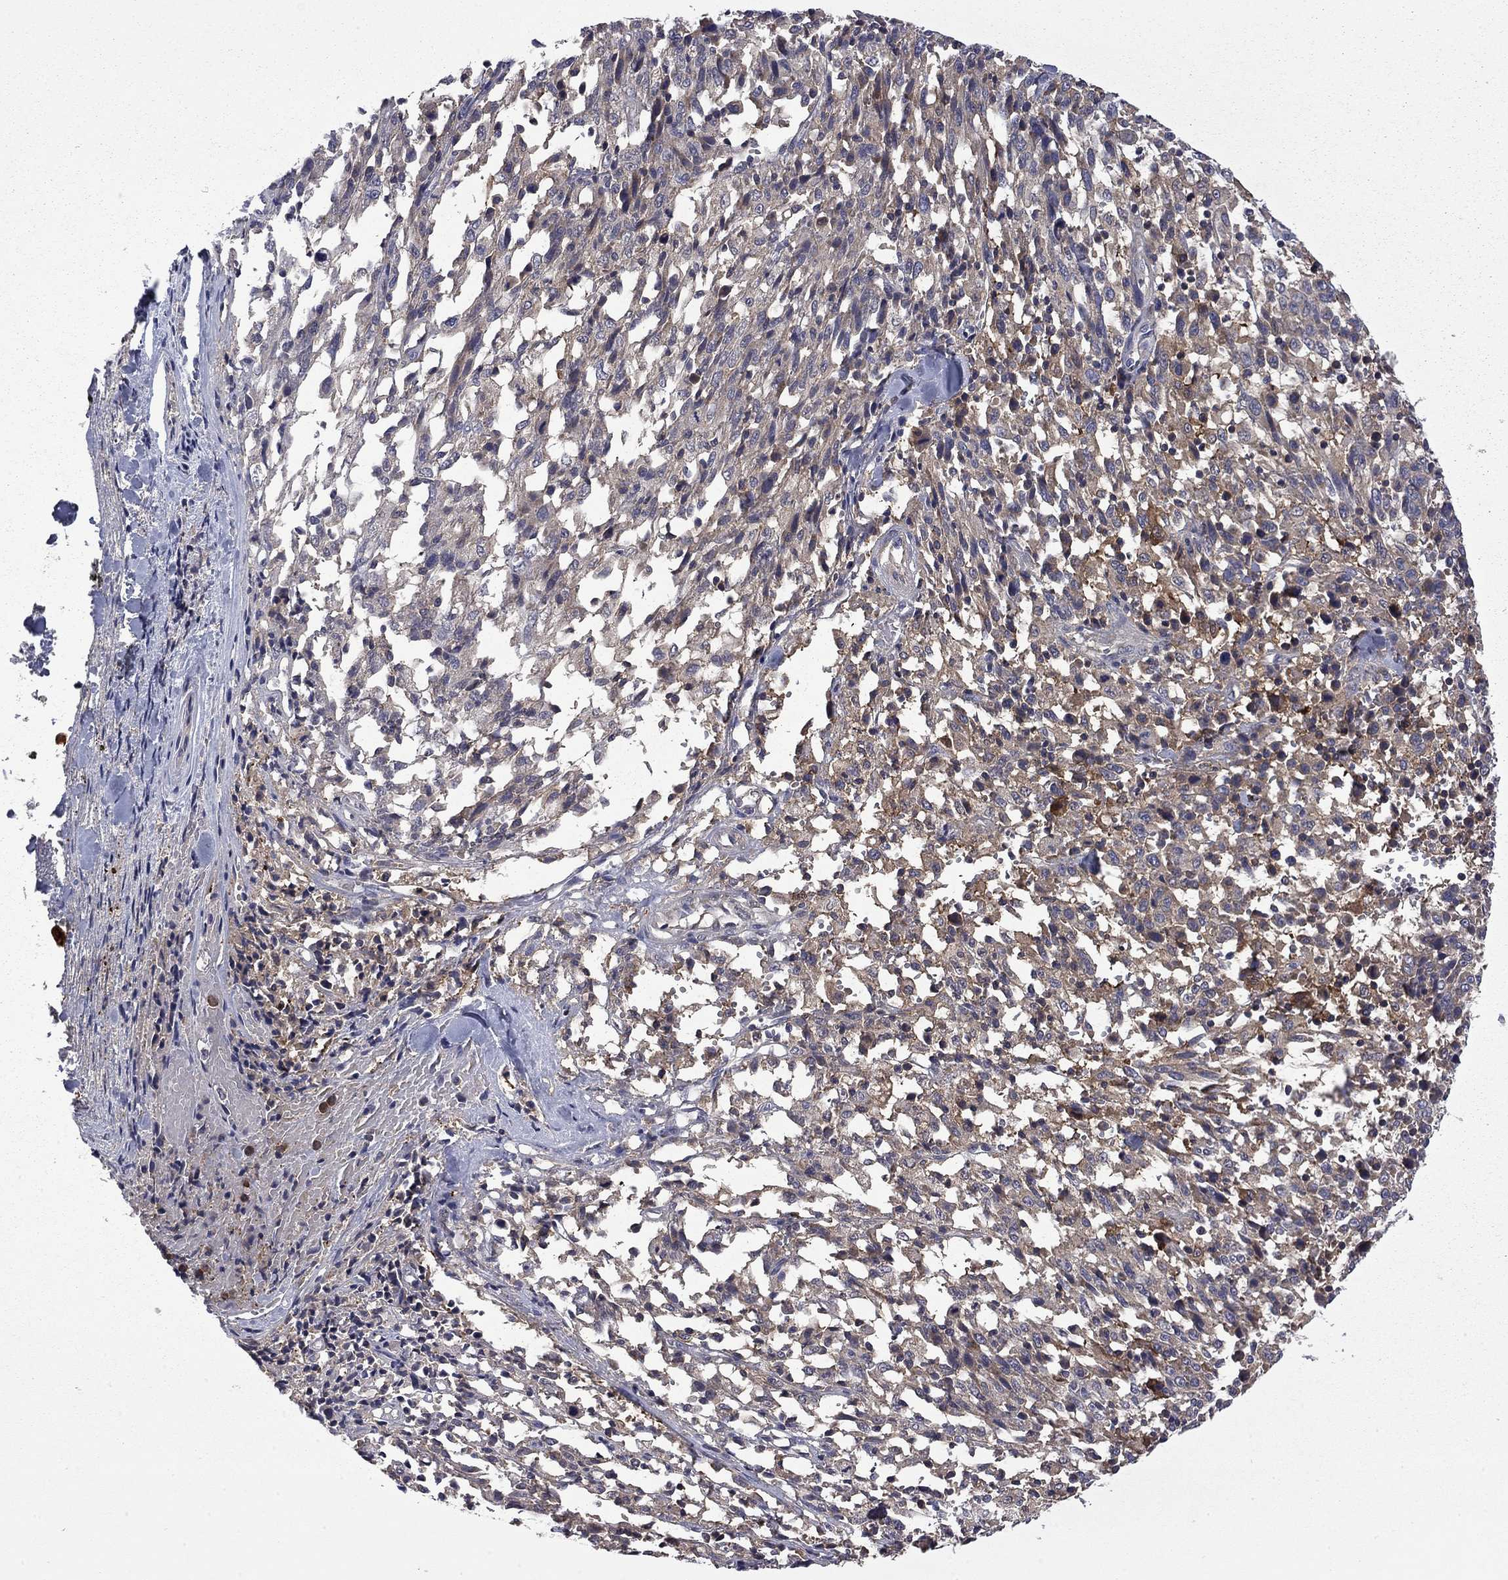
{"staining": {"intensity": "moderate", "quantity": "25%-75%", "location": "cytoplasmic/membranous"}, "tissue": "melanoma", "cell_type": "Tumor cells", "image_type": "cancer", "snomed": [{"axis": "morphology", "description": "Malignant melanoma, NOS"}, {"axis": "topography", "description": "Skin"}], "caption": "A brown stain highlights moderate cytoplasmic/membranous positivity of a protein in human melanoma tumor cells.", "gene": "CEACAM7", "patient": {"sex": "female", "age": 91}}